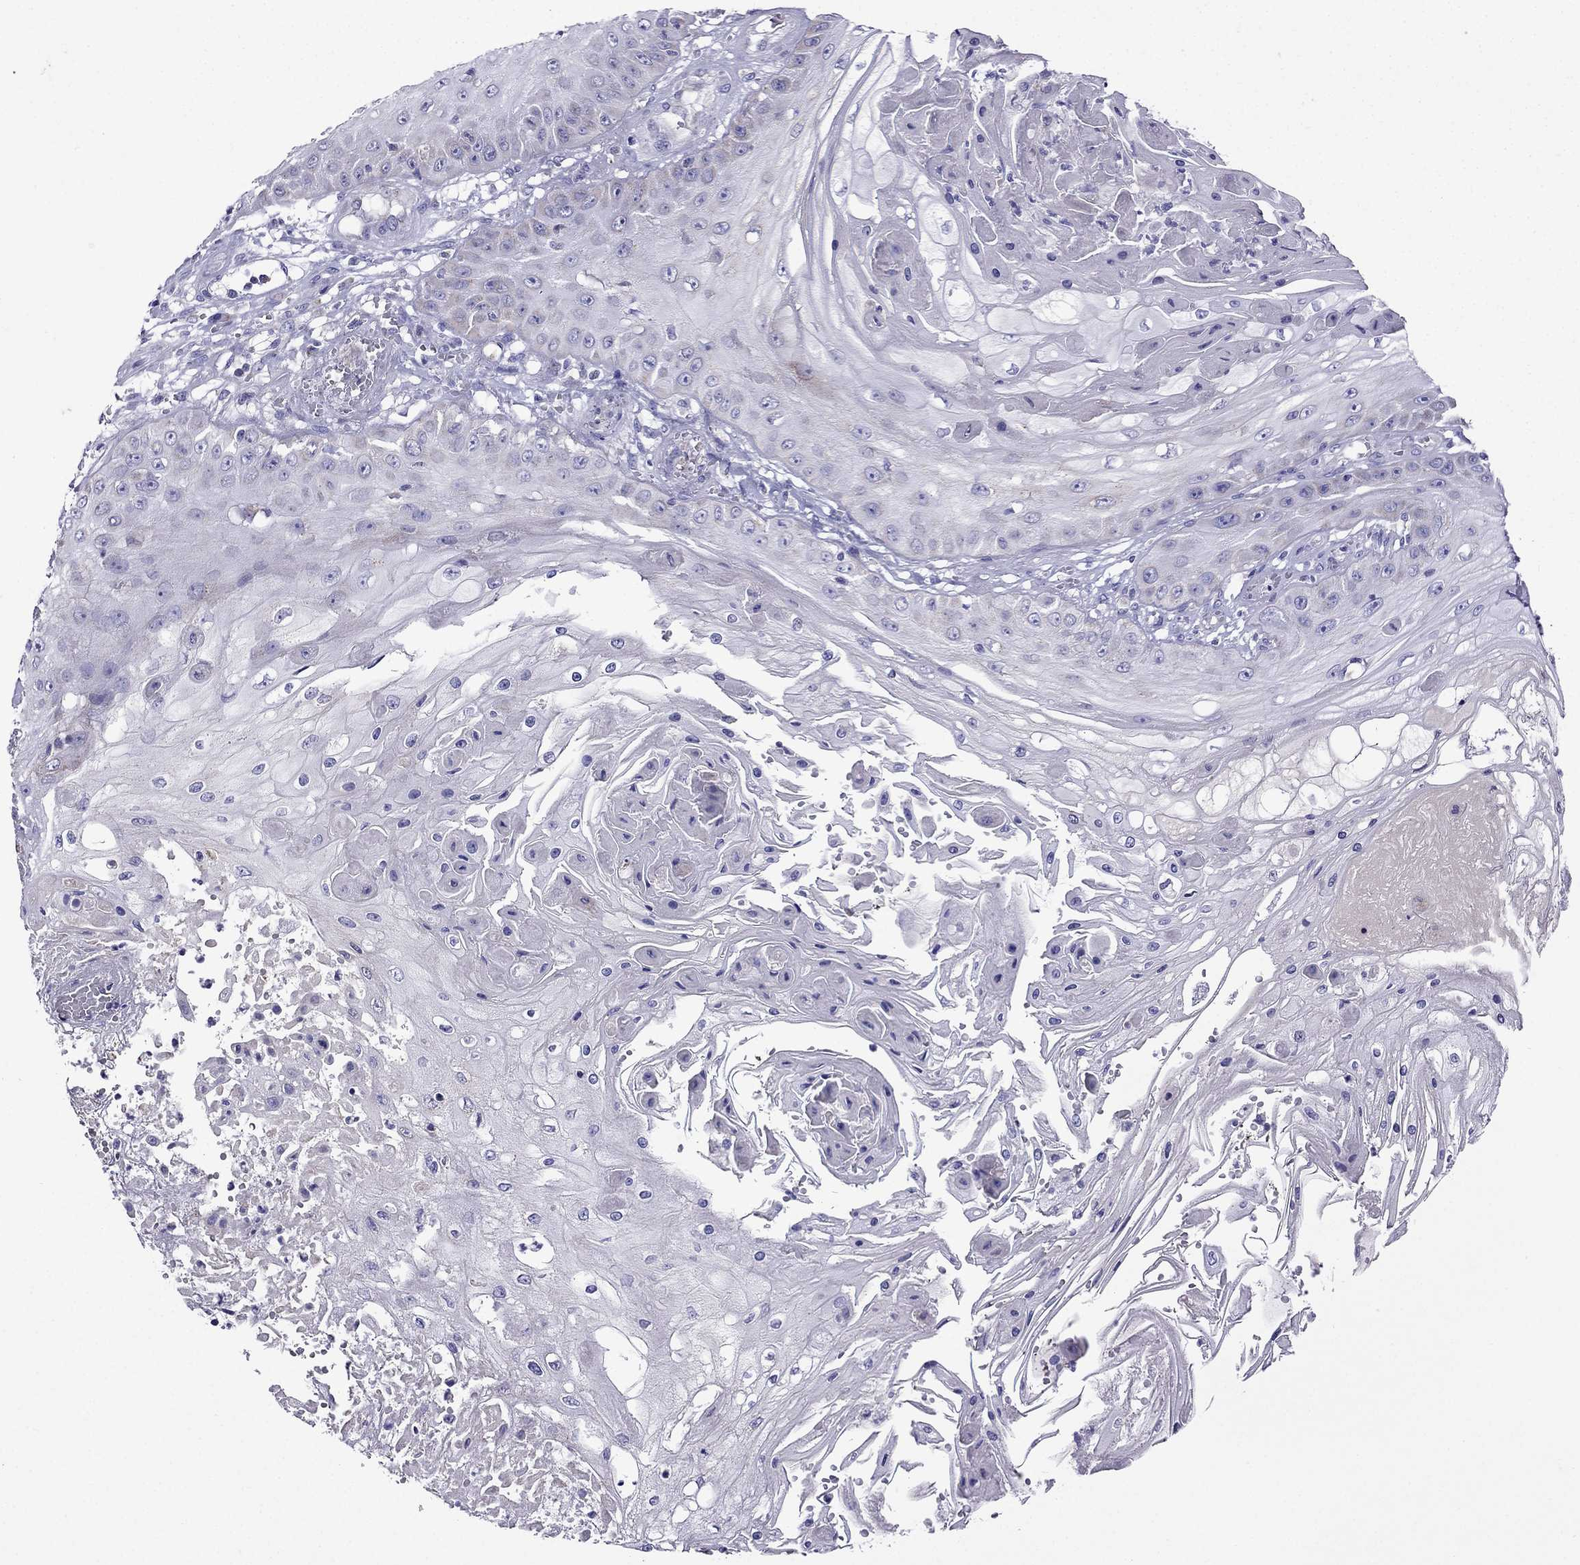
{"staining": {"intensity": "negative", "quantity": "none", "location": "none"}, "tissue": "skin cancer", "cell_type": "Tumor cells", "image_type": "cancer", "snomed": [{"axis": "morphology", "description": "Squamous cell carcinoma, NOS"}, {"axis": "topography", "description": "Skin"}], "caption": "Skin cancer (squamous cell carcinoma) stained for a protein using IHC shows no staining tumor cells.", "gene": "DSC1", "patient": {"sex": "male", "age": 70}}